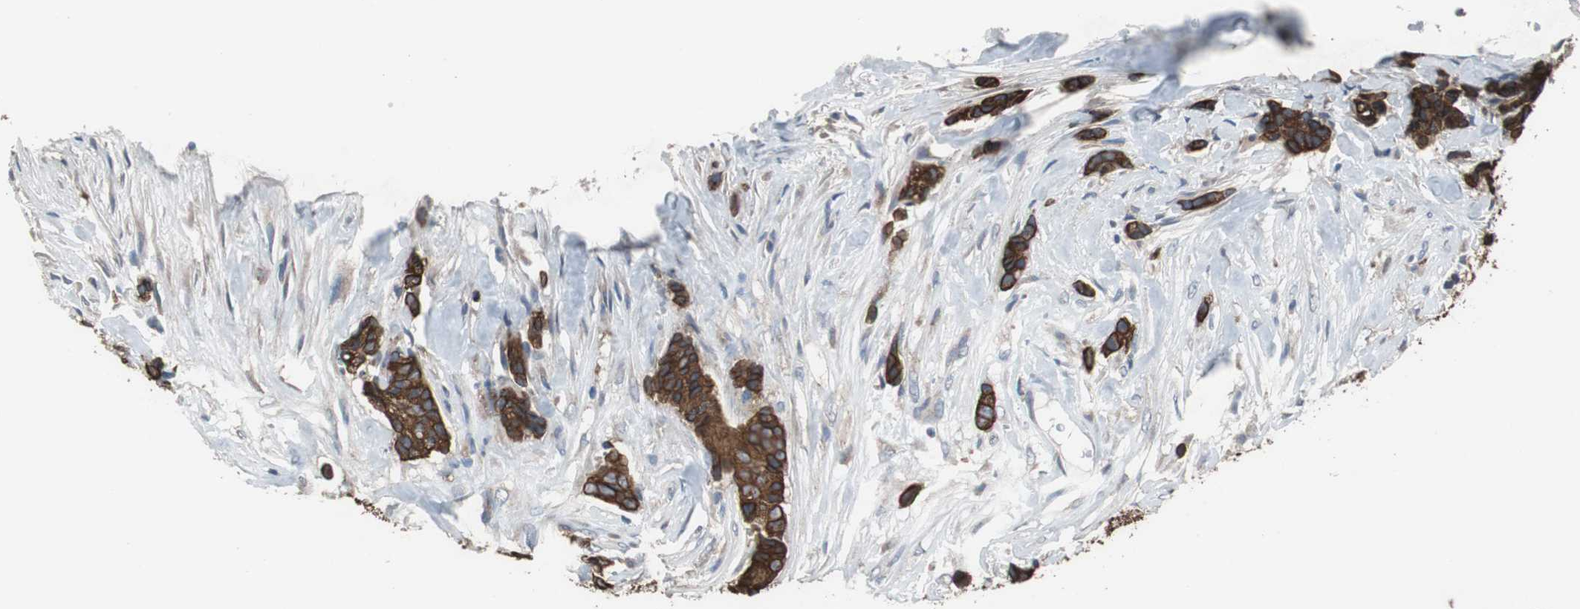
{"staining": {"intensity": "strong", "quantity": ">75%", "location": "cytoplasmic/membranous"}, "tissue": "breast cancer", "cell_type": "Tumor cells", "image_type": "cancer", "snomed": [{"axis": "morphology", "description": "Duct carcinoma"}, {"axis": "topography", "description": "Breast"}], "caption": "Human breast cancer (intraductal carcinoma) stained for a protein (brown) exhibits strong cytoplasmic/membranous positive expression in approximately >75% of tumor cells.", "gene": "USP10", "patient": {"sex": "female", "age": 40}}